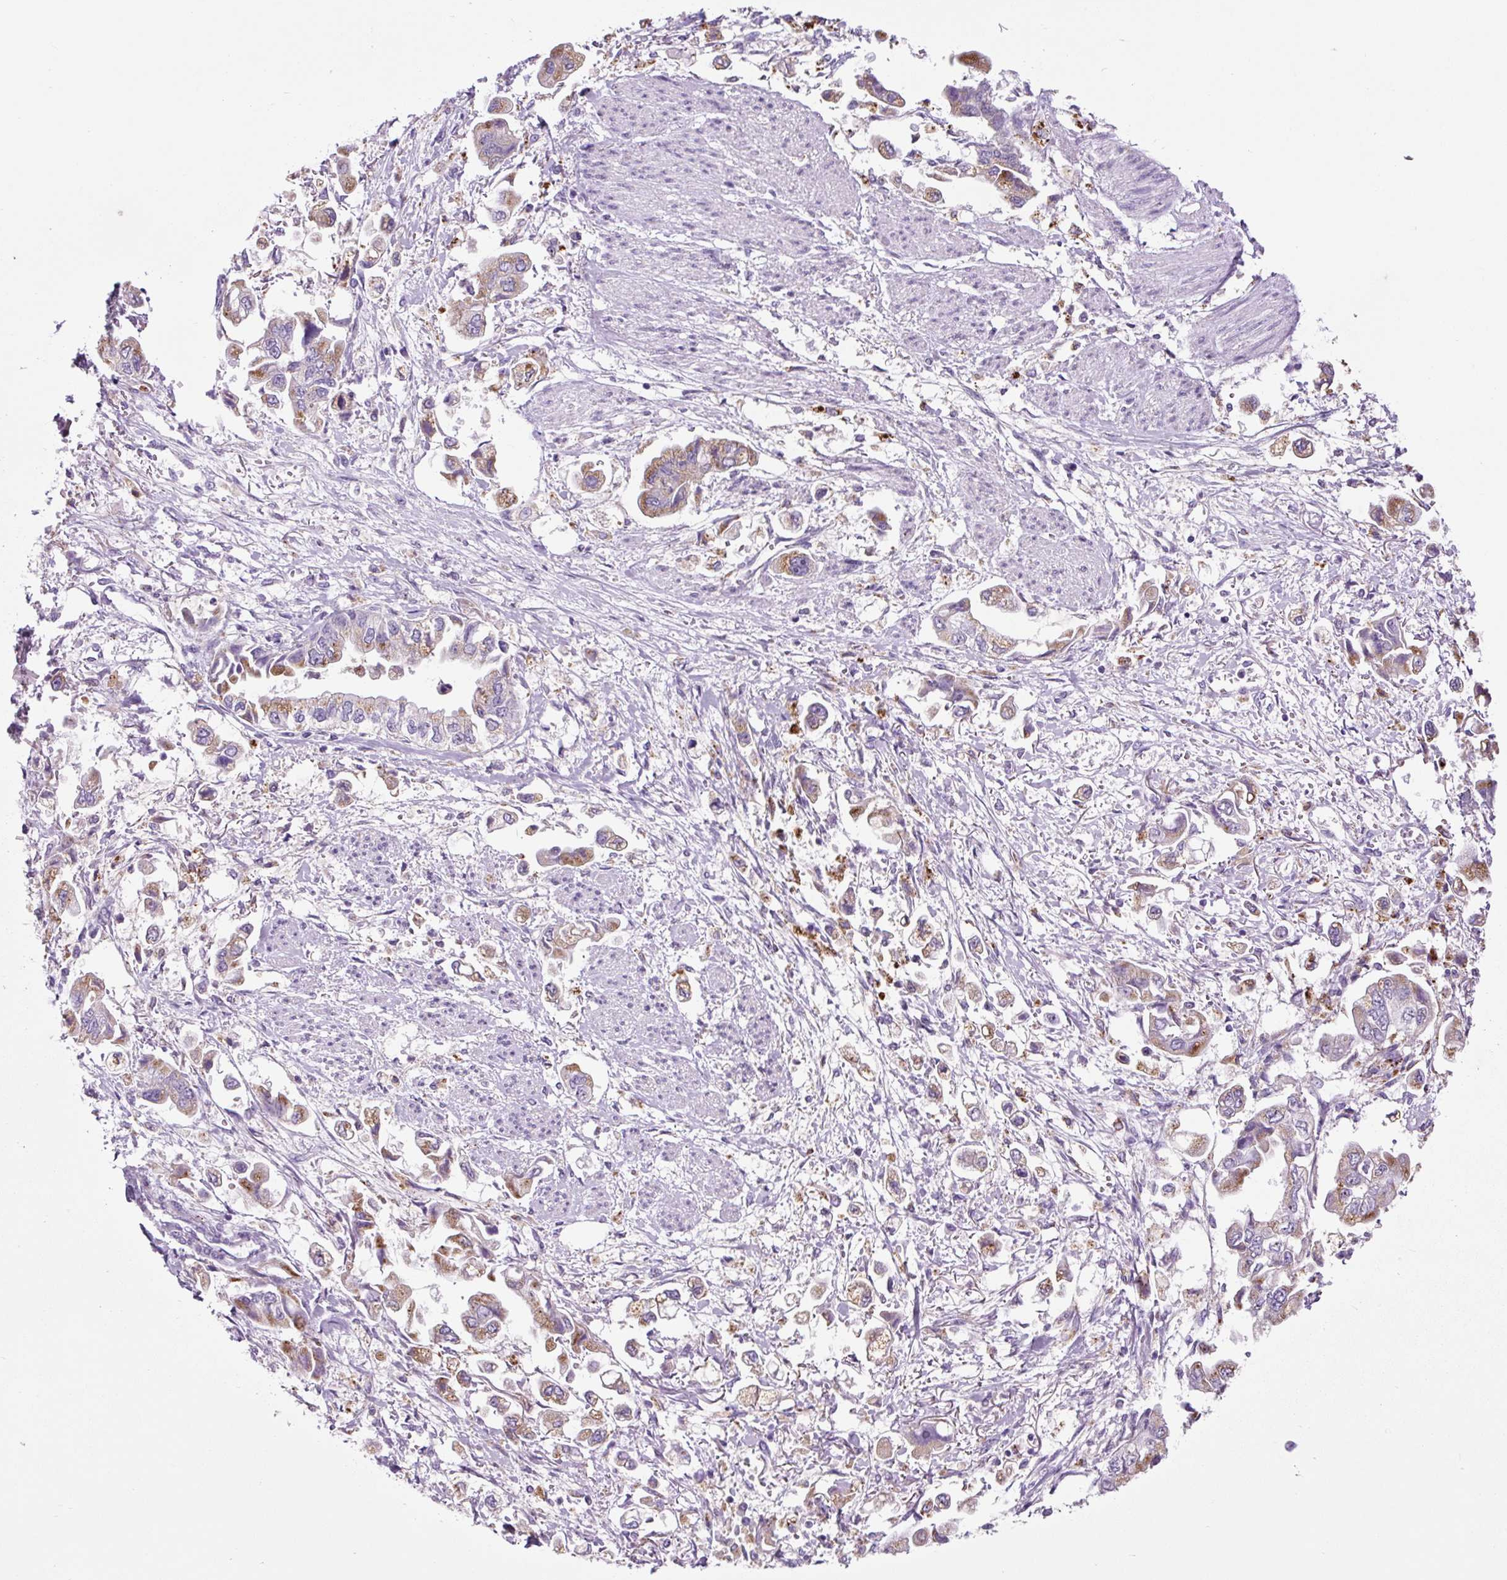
{"staining": {"intensity": "moderate", "quantity": "25%-75%", "location": "cytoplasmic/membranous"}, "tissue": "stomach cancer", "cell_type": "Tumor cells", "image_type": "cancer", "snomed": [{"axis": "morphology", "description": "Adenocarcinoma, NOS"}, {"axis": "topography", "description": "Stomach"}], "caption": "The image displays immunohistochemical staining of stomach cancer (adenocarcinoma). There is moderate cytoplasmic/membranous positivity is present in about 25%-75% of tumor cells.", "gene": "LCN10", "patient": {"sex": "male", "age": 62}}